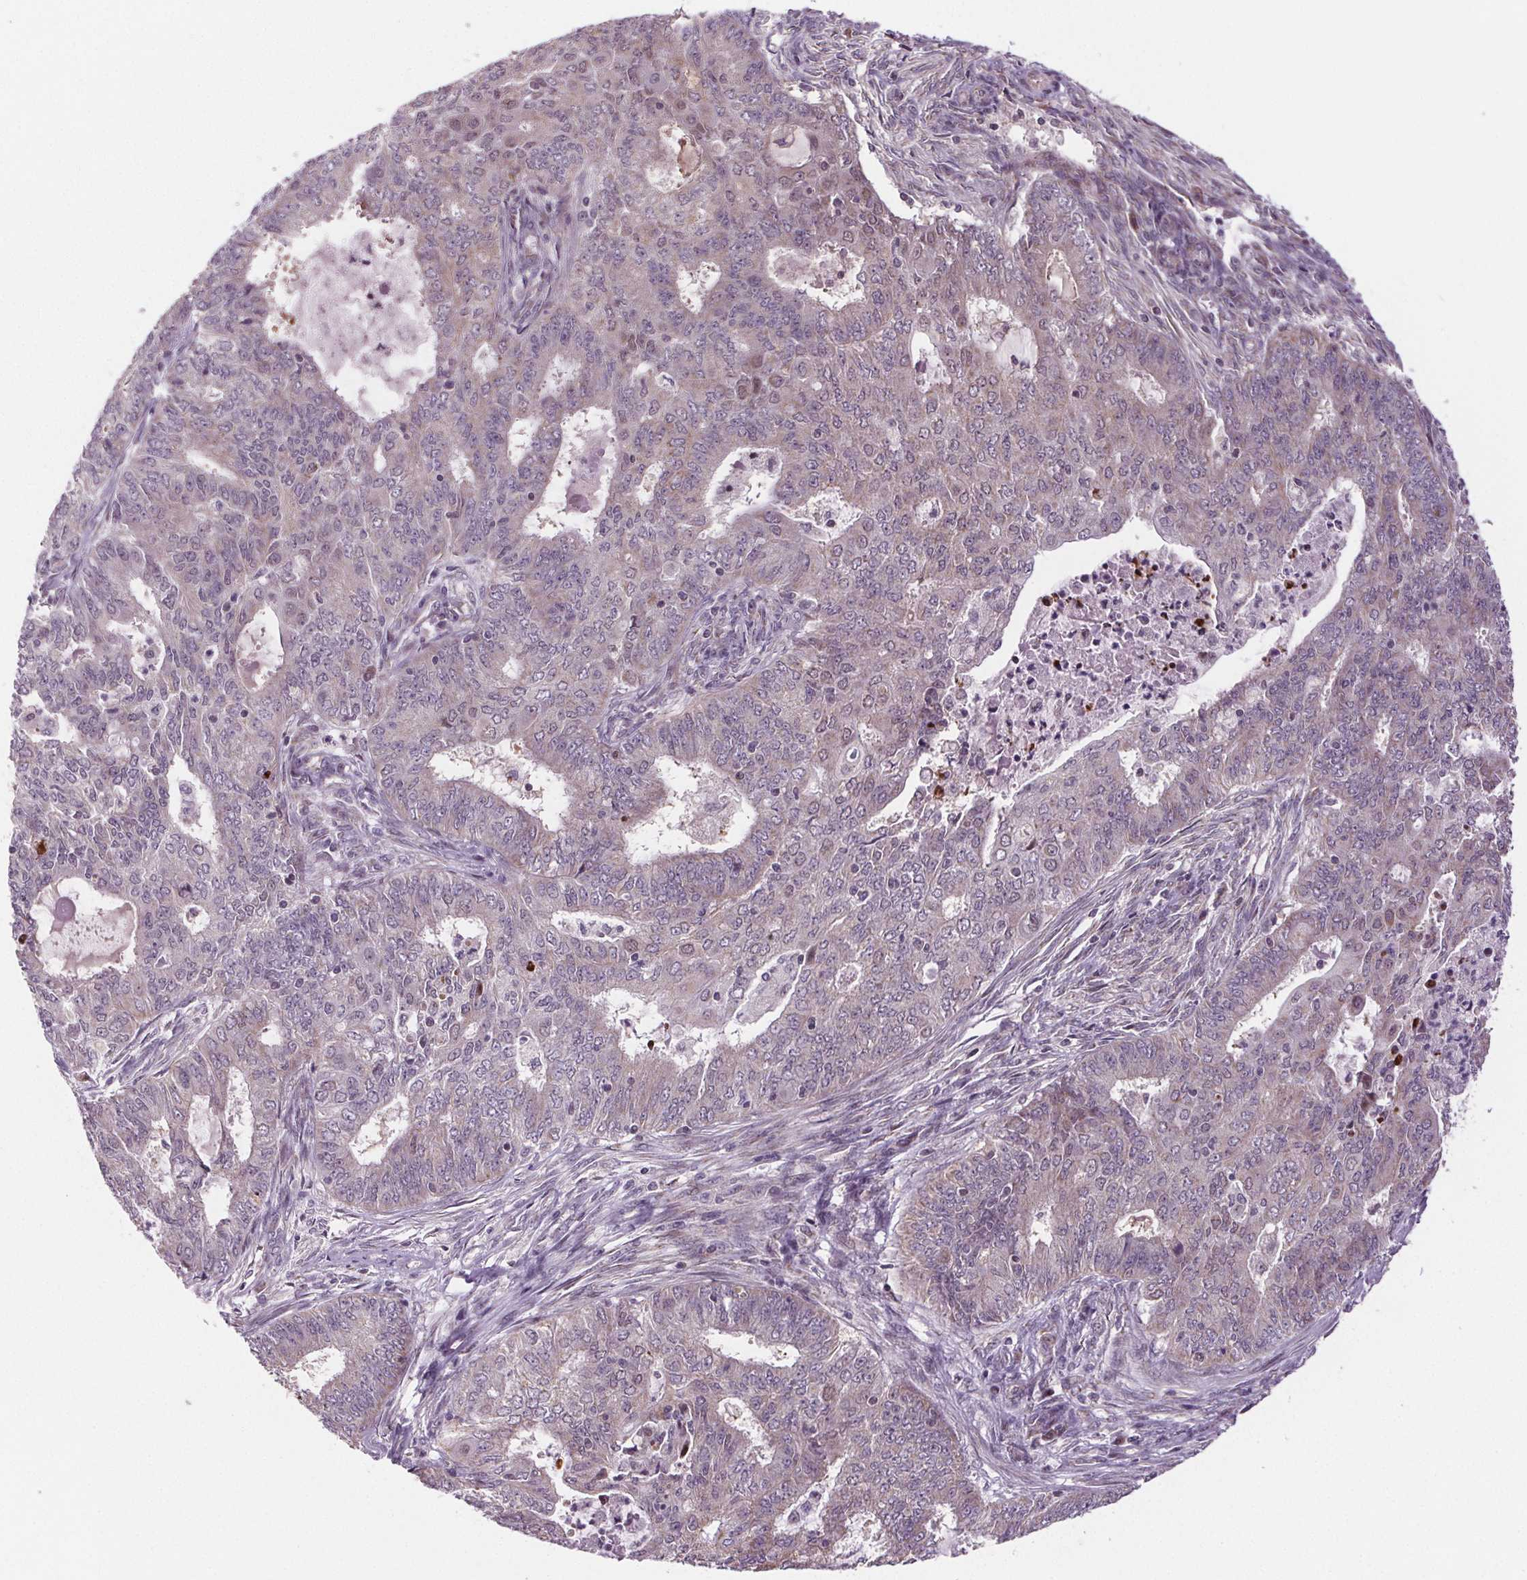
{"staining": {"intensity": "negative", "quantity": "none", "location": "none"}, "tissue": "endometrial cancer", "cell_type": "Tumor cells", "image_type": "cancer", "snomed": [{"axis": "morphology", "description": "Adenocarcinoma, NOS"}, {"axis": "topography", "description": "Endometrium"}], "caption": "This is an immunohistochemistry micrograph of adenocarcinoma (endometrial). There is no positivity in tumor cells.", "gene": "SUCLA2", "patient": {"sex": "female", "age": 62}}